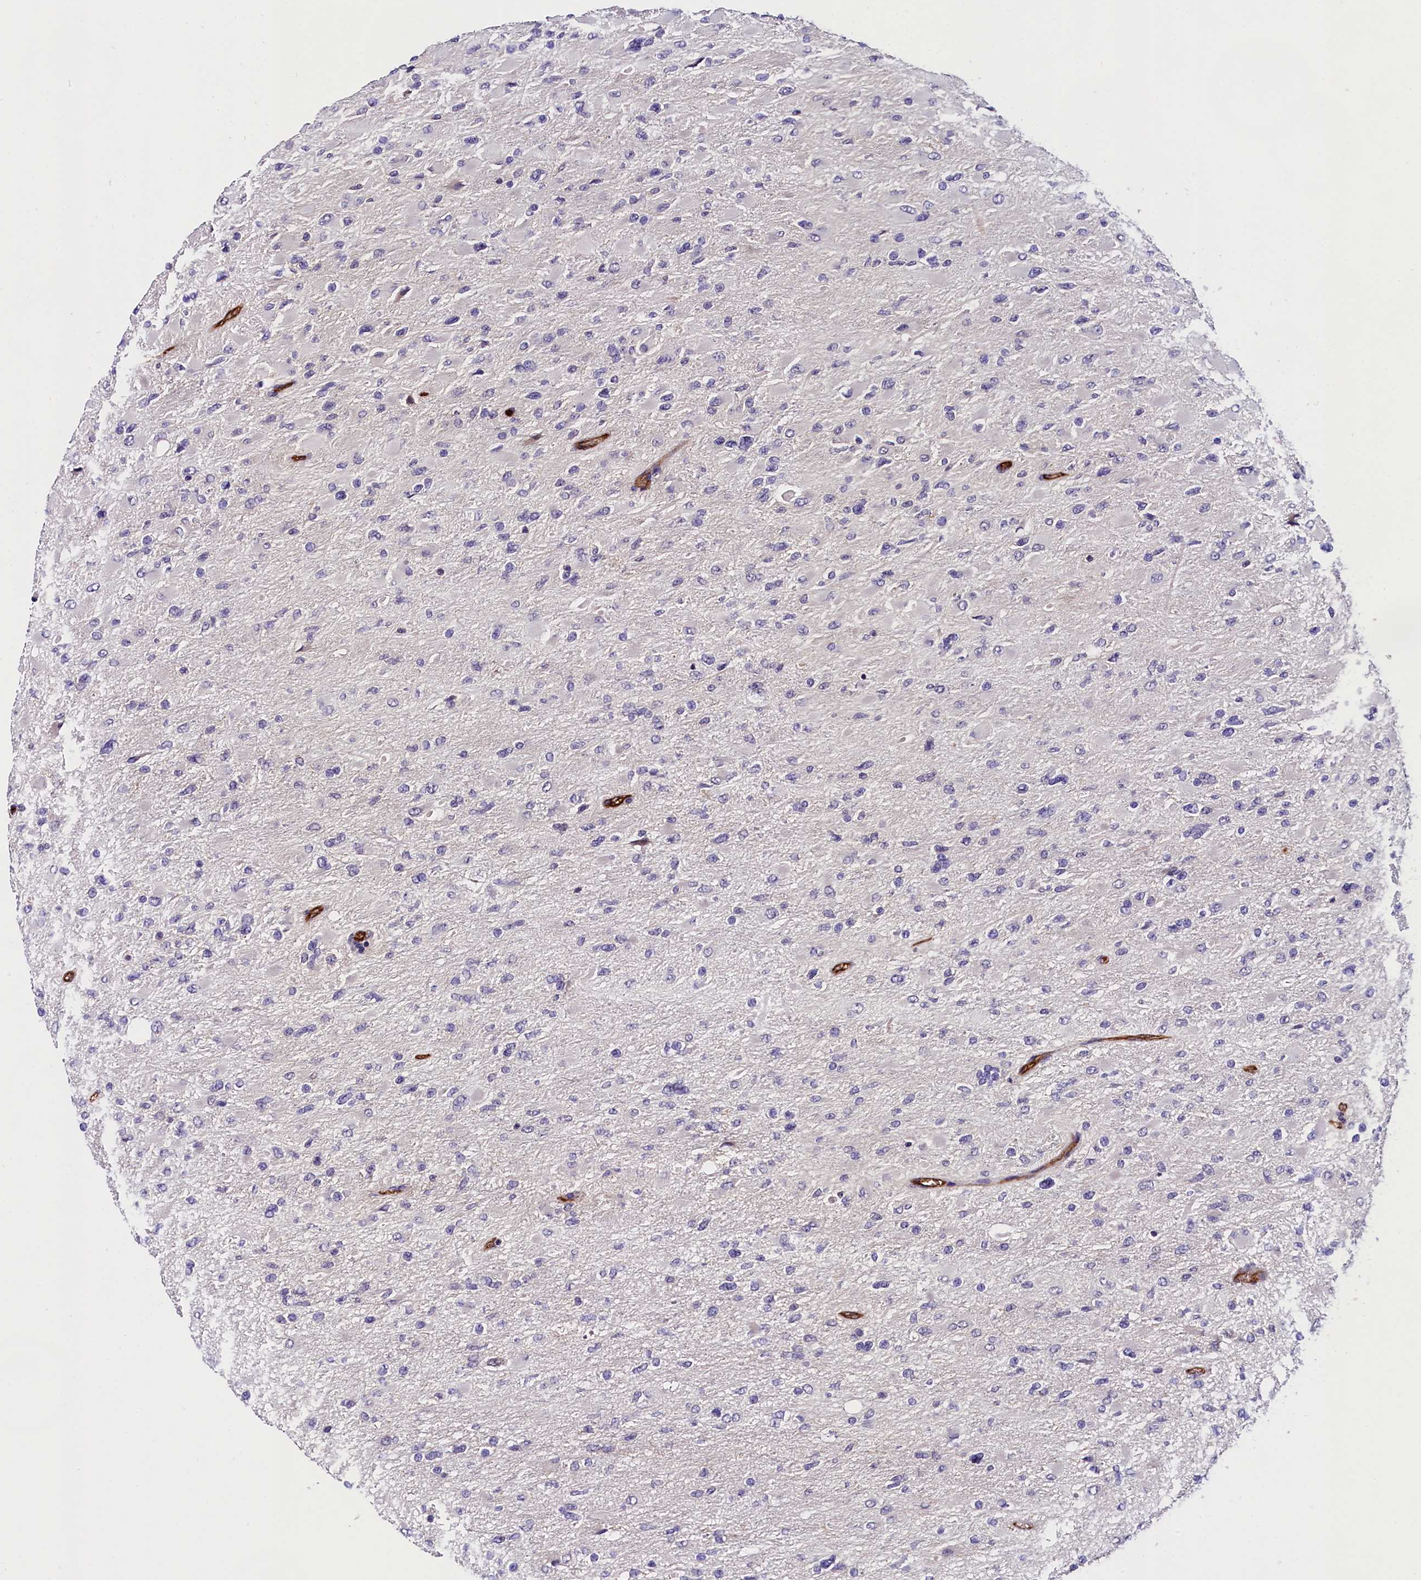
{"staining": {"intensity": "negative", "quantity": "none", "location": "none"}, "tissue": "glioma", "cell_type": "Tumor cells", "image_type": "cancer", "snomed": [{"axis": "morphology", "description": "Glioma, malignant, High grade"}, {"axis": "topography", "description": "Cerebral cortex"}], "caption": "IHC image of neoplastic tissue: malignant high-grade glioma stained with DAB displays no significant protein expression in tumor cells.", "gene": "OAS3", "patient": {"sex": "female", "age": 36}}